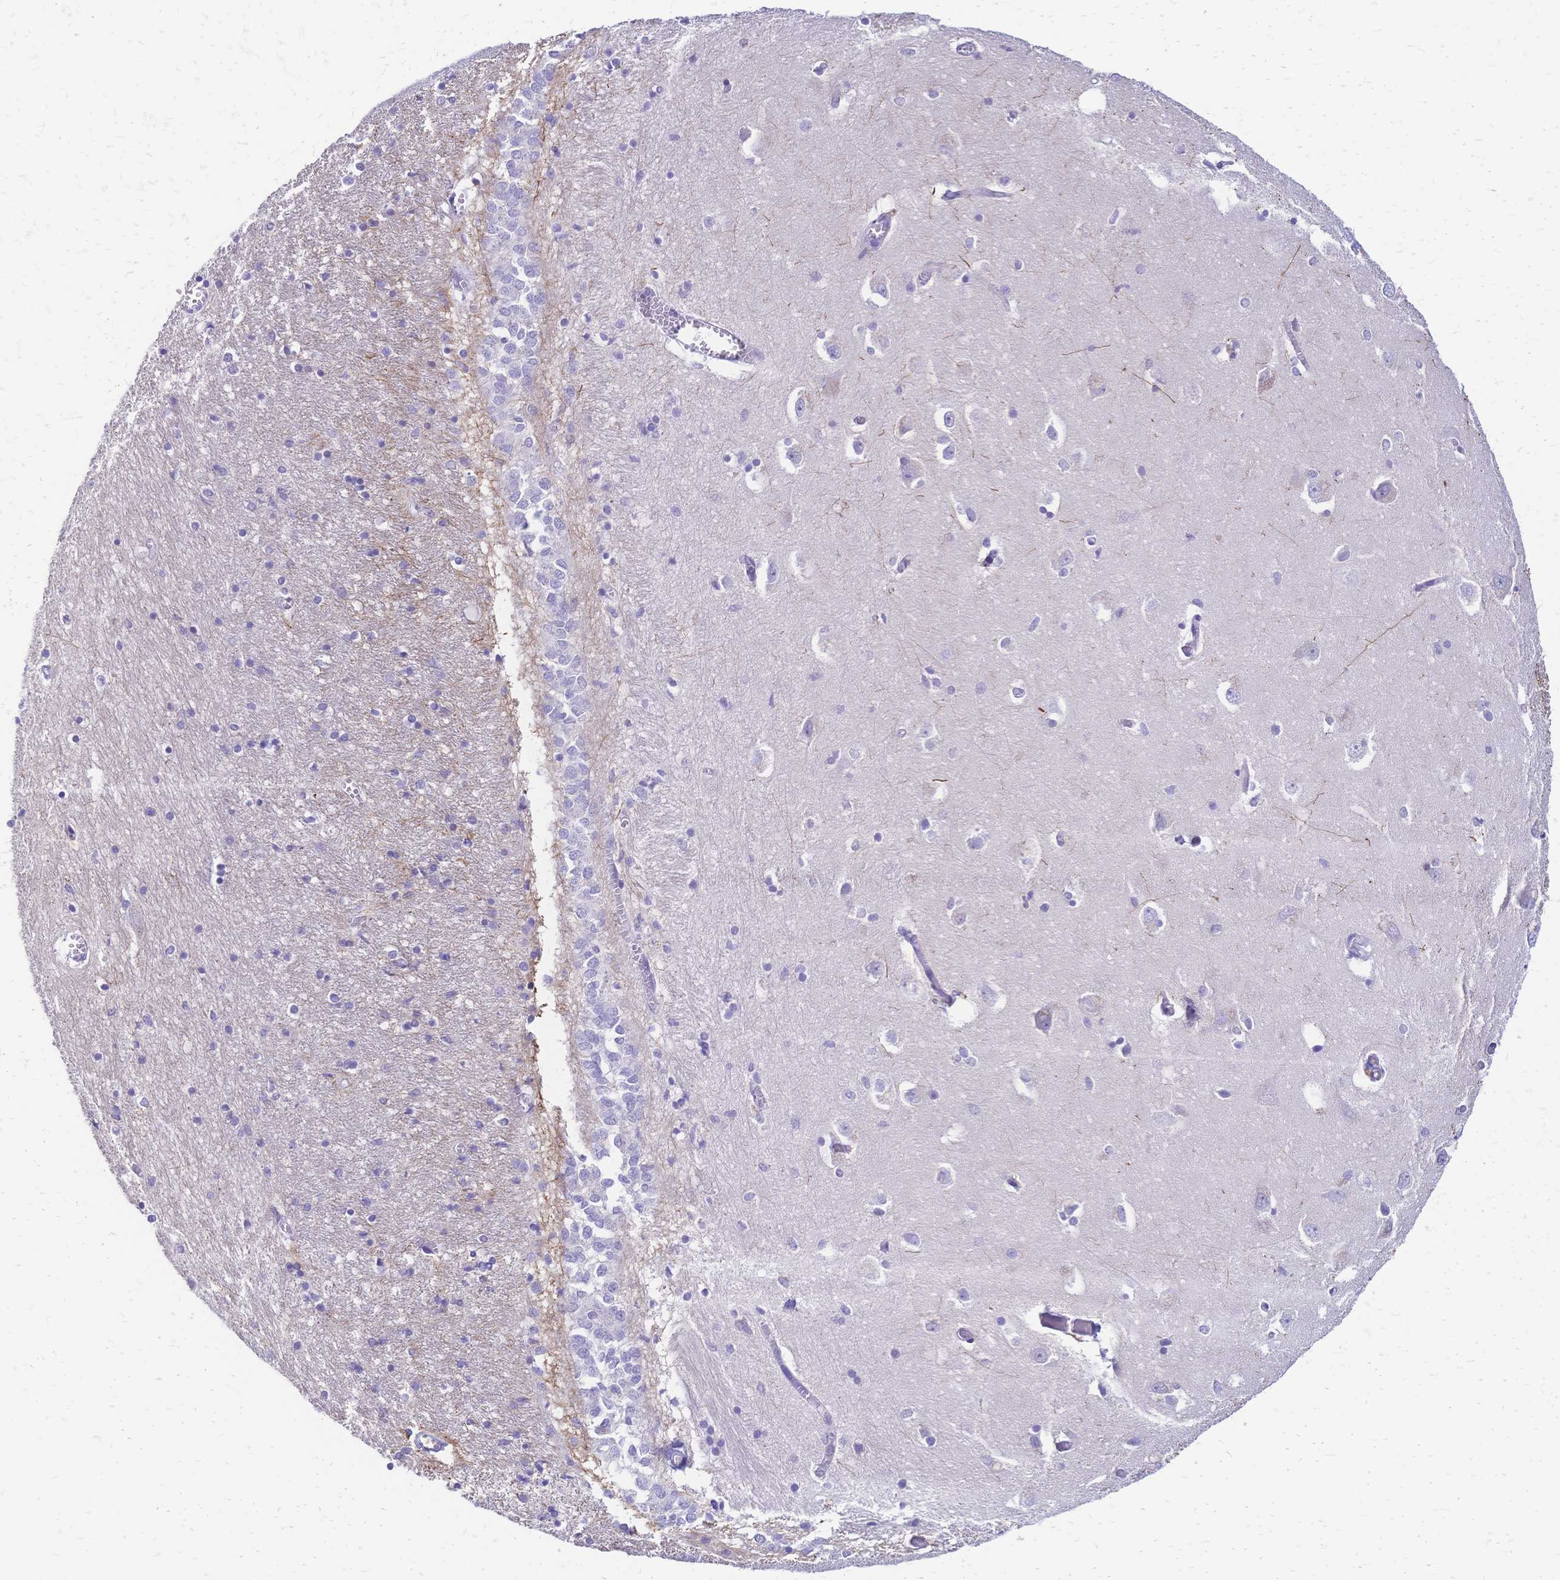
{"staining": {"intensity": "negative", "quantity": "none", "location": "none"}, "tissue": "caudate", "cell_type": "Glial cells", "image_type": "normal", "snomed": [{"axis": "morphology", "description": "Normal tissue, NOS"}, {"axis": "topography", "description": "Lateral ventricle wall"}, {"axis": "topography", "description": "Hippocampus"}], "caption": "This is a histopathology image of immunohistochemistry (IHC) staining of unremarkable caudate, which shows no staining in glial cells. (Immunohistochemistry, brightfield microscopy, high magnification).", "gene": "IL2RA", "patient": {"sex": "female", "age": 63}}